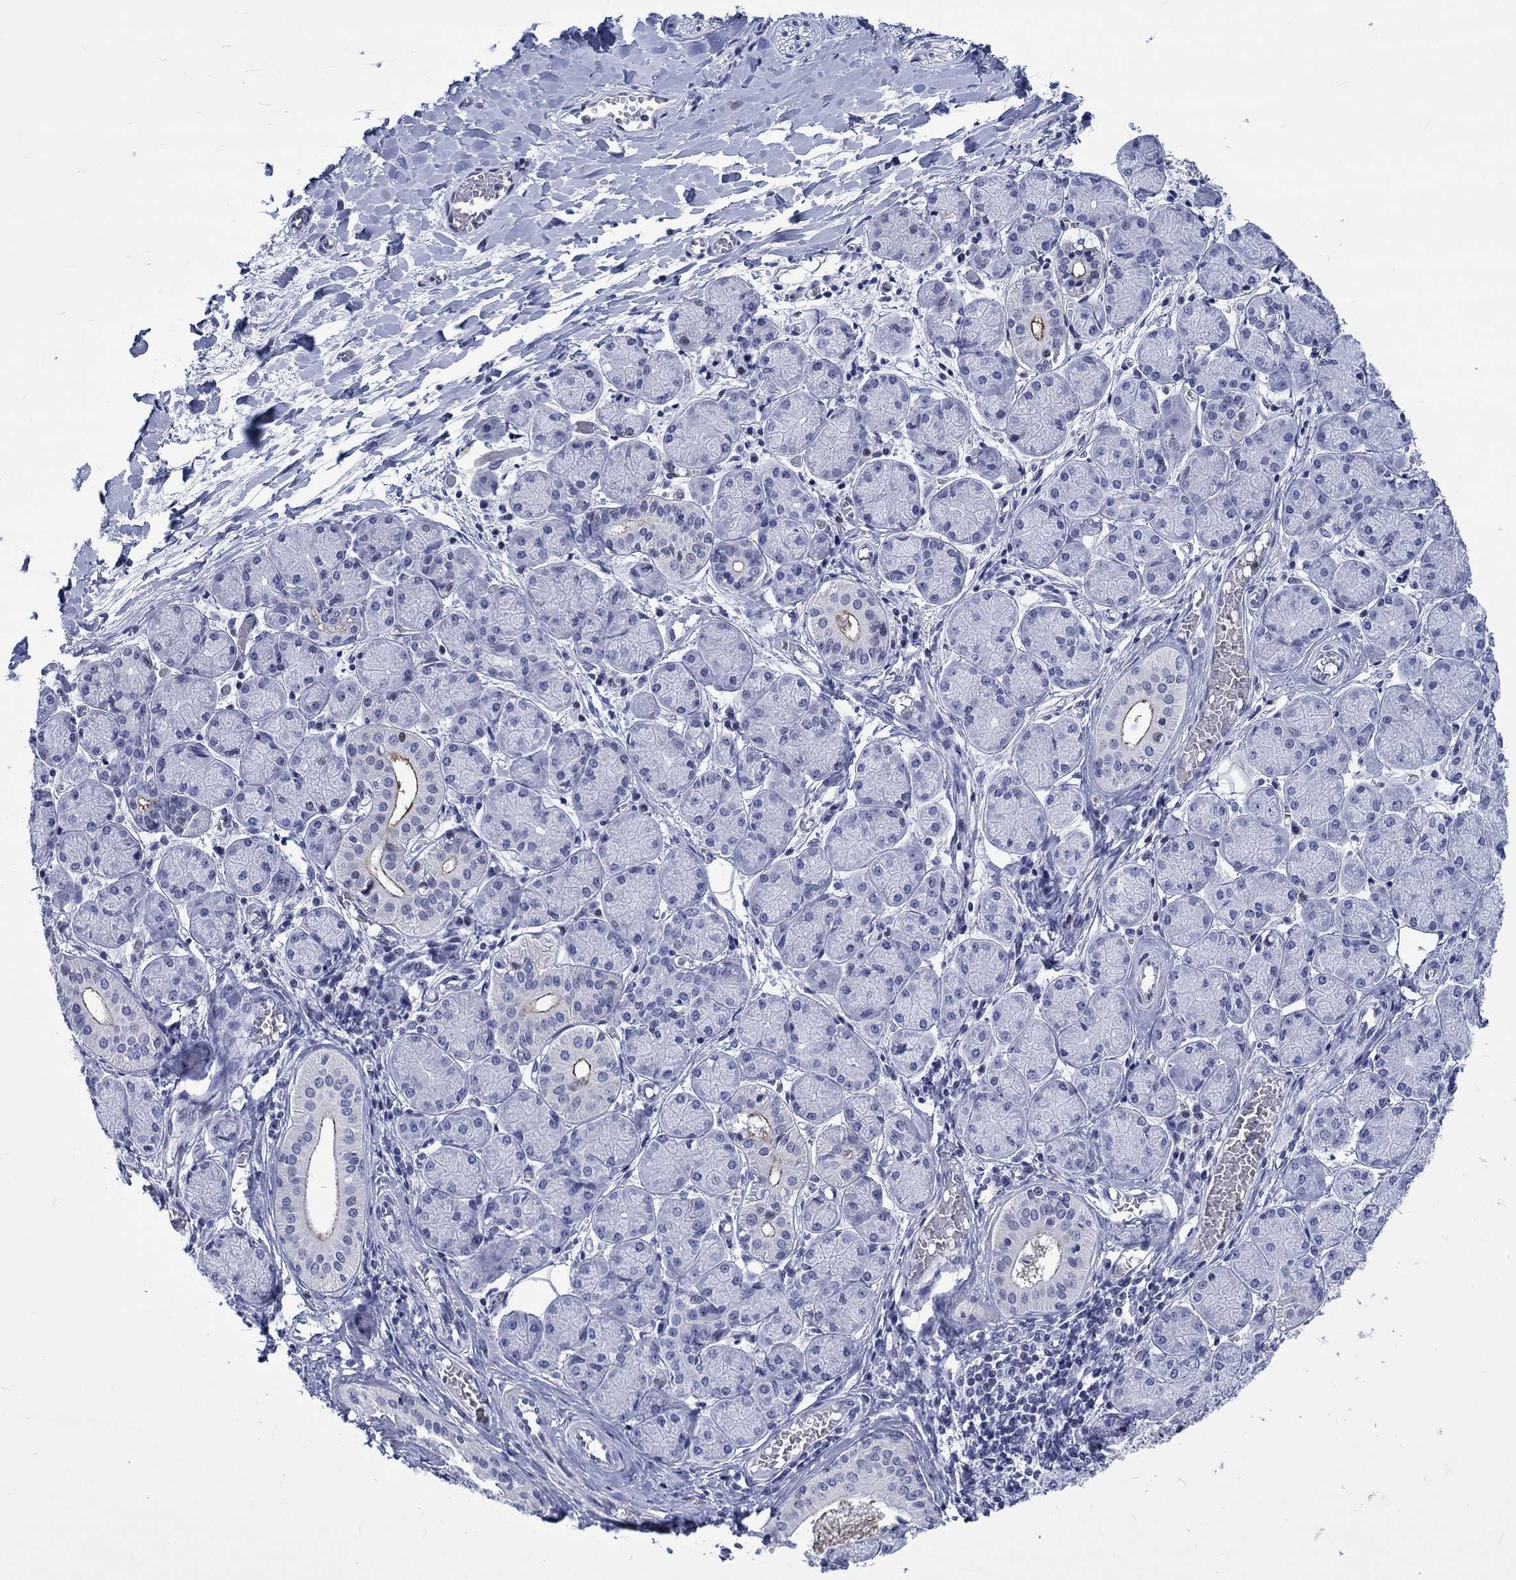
{"staining": {"intensity": "moderate", "quantity": "<25%", "location": "cytoplasmic/membranous"}, "tissue": "salivary gland", "cell_type": "Glandular cells", "image_type": "normal", "snomed": [{"axis": "morphology", "description": "Normal tissue, NOS"}, {"axis": "topography", "description": "Salivary gland"}, {"axis": "topography", "description": "Peripheral nerve tissue"}], "caption": "An immunohistochemistry (IHC) image of normal tissue is shown. Protein staining in brown labels moderate cytoplasmic/membranous positivity in salivary gland within glandular cells. (DAB IHC, brown staining for protein, blue staining for nuclei).", "gene": "CDCA2", "patient": {"sex": "female", "age": 24}}